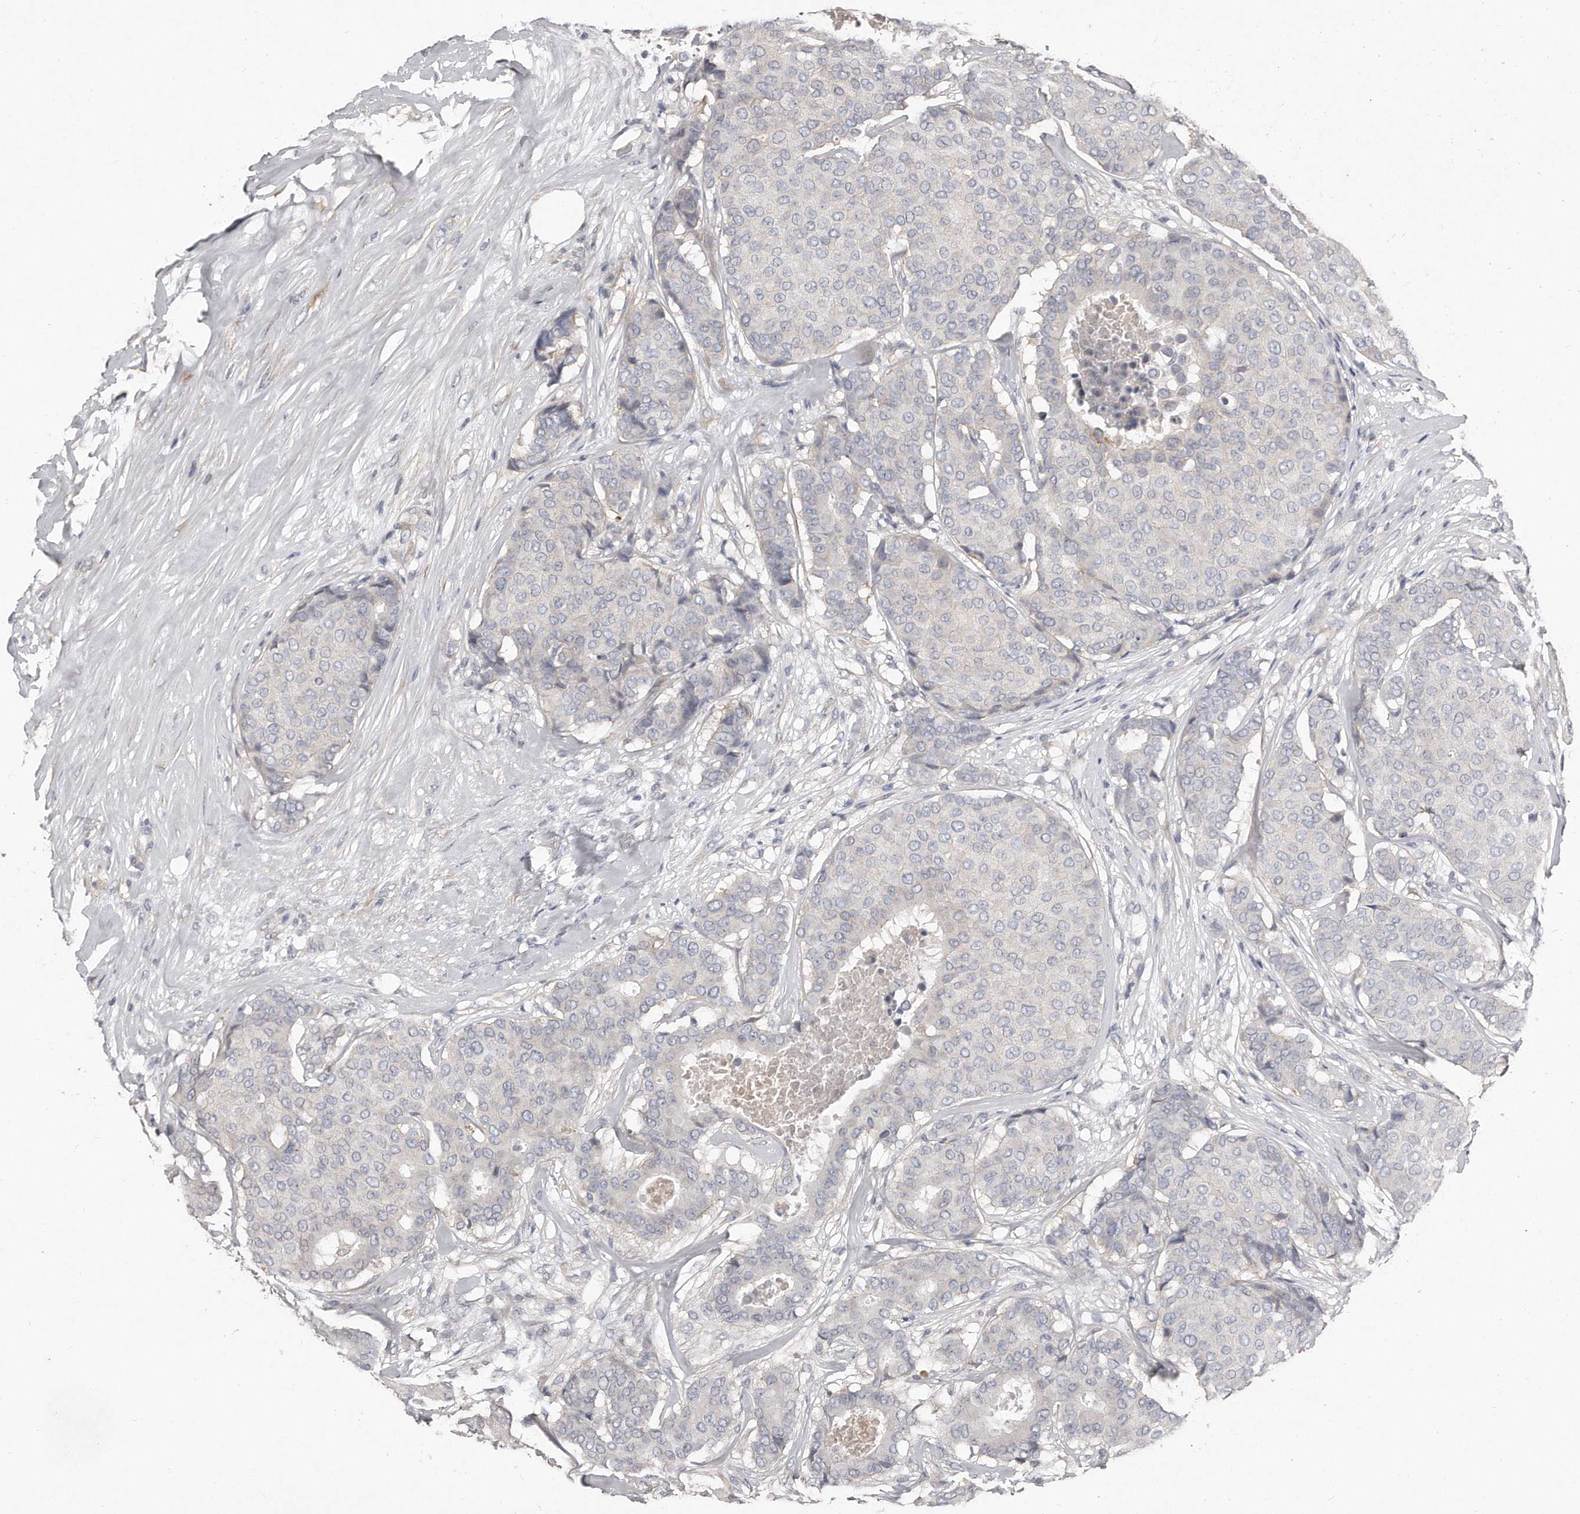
{"staining": {"intensity": "negative", "quantity": "none", "location": "none"}, "tissue": "breast cancer", "cell_type": "Tumor cells", "image_type": "cancer", "snomed": [{"axis": "morphology", "description": "Duct carcinoma"}, {"axis": "topography", "description": "Breast"}], "caption": "DAB immunohistochemical staining of breast cancer (infiltrating ductal carcinoma) reveals no significant expression in tumor cells.", "gene": "LMOD1", "patient": {"sex": "female", "age": 75}}